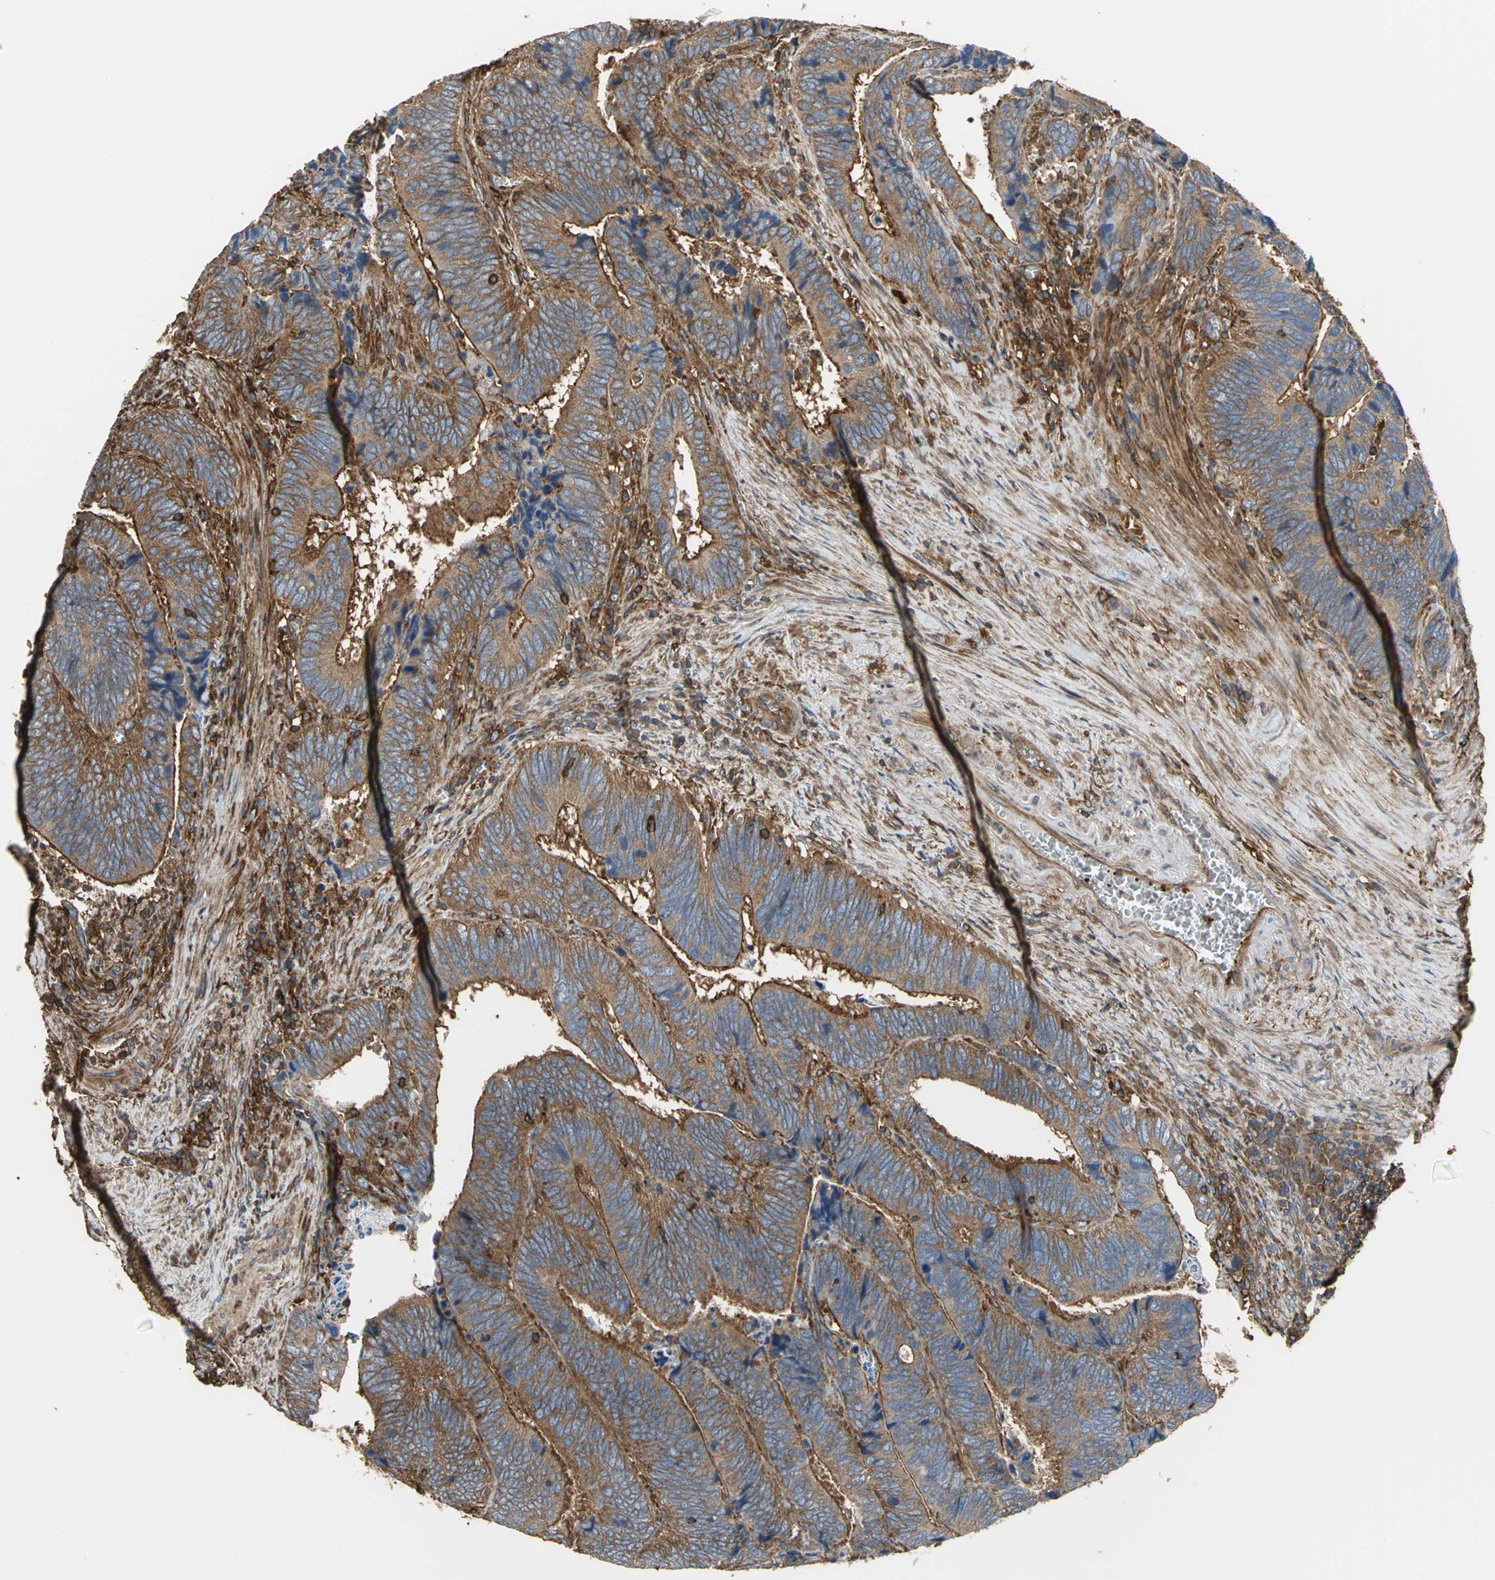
{"staining": {"intensity": "strong", "quantity": ">75%", "location": "cytoplasmic/membranous"}, "tissue": "colorectal cancer", "cell_type": "Tumor cells", "image_type": "cancer", "snomed": [{"axis": "morphology", "description": "Adenocarcinoma, NOS"}, {"axis": "topography", "description": "Colon"}], "caption": "Strong cytoplasmic/membranous staining for a protein is present in about >75% of tumor cells of colorectal adenocarcinoma using IHC.", "gene": "TLN1", "patient": {"sex": "male", "age": 72}}